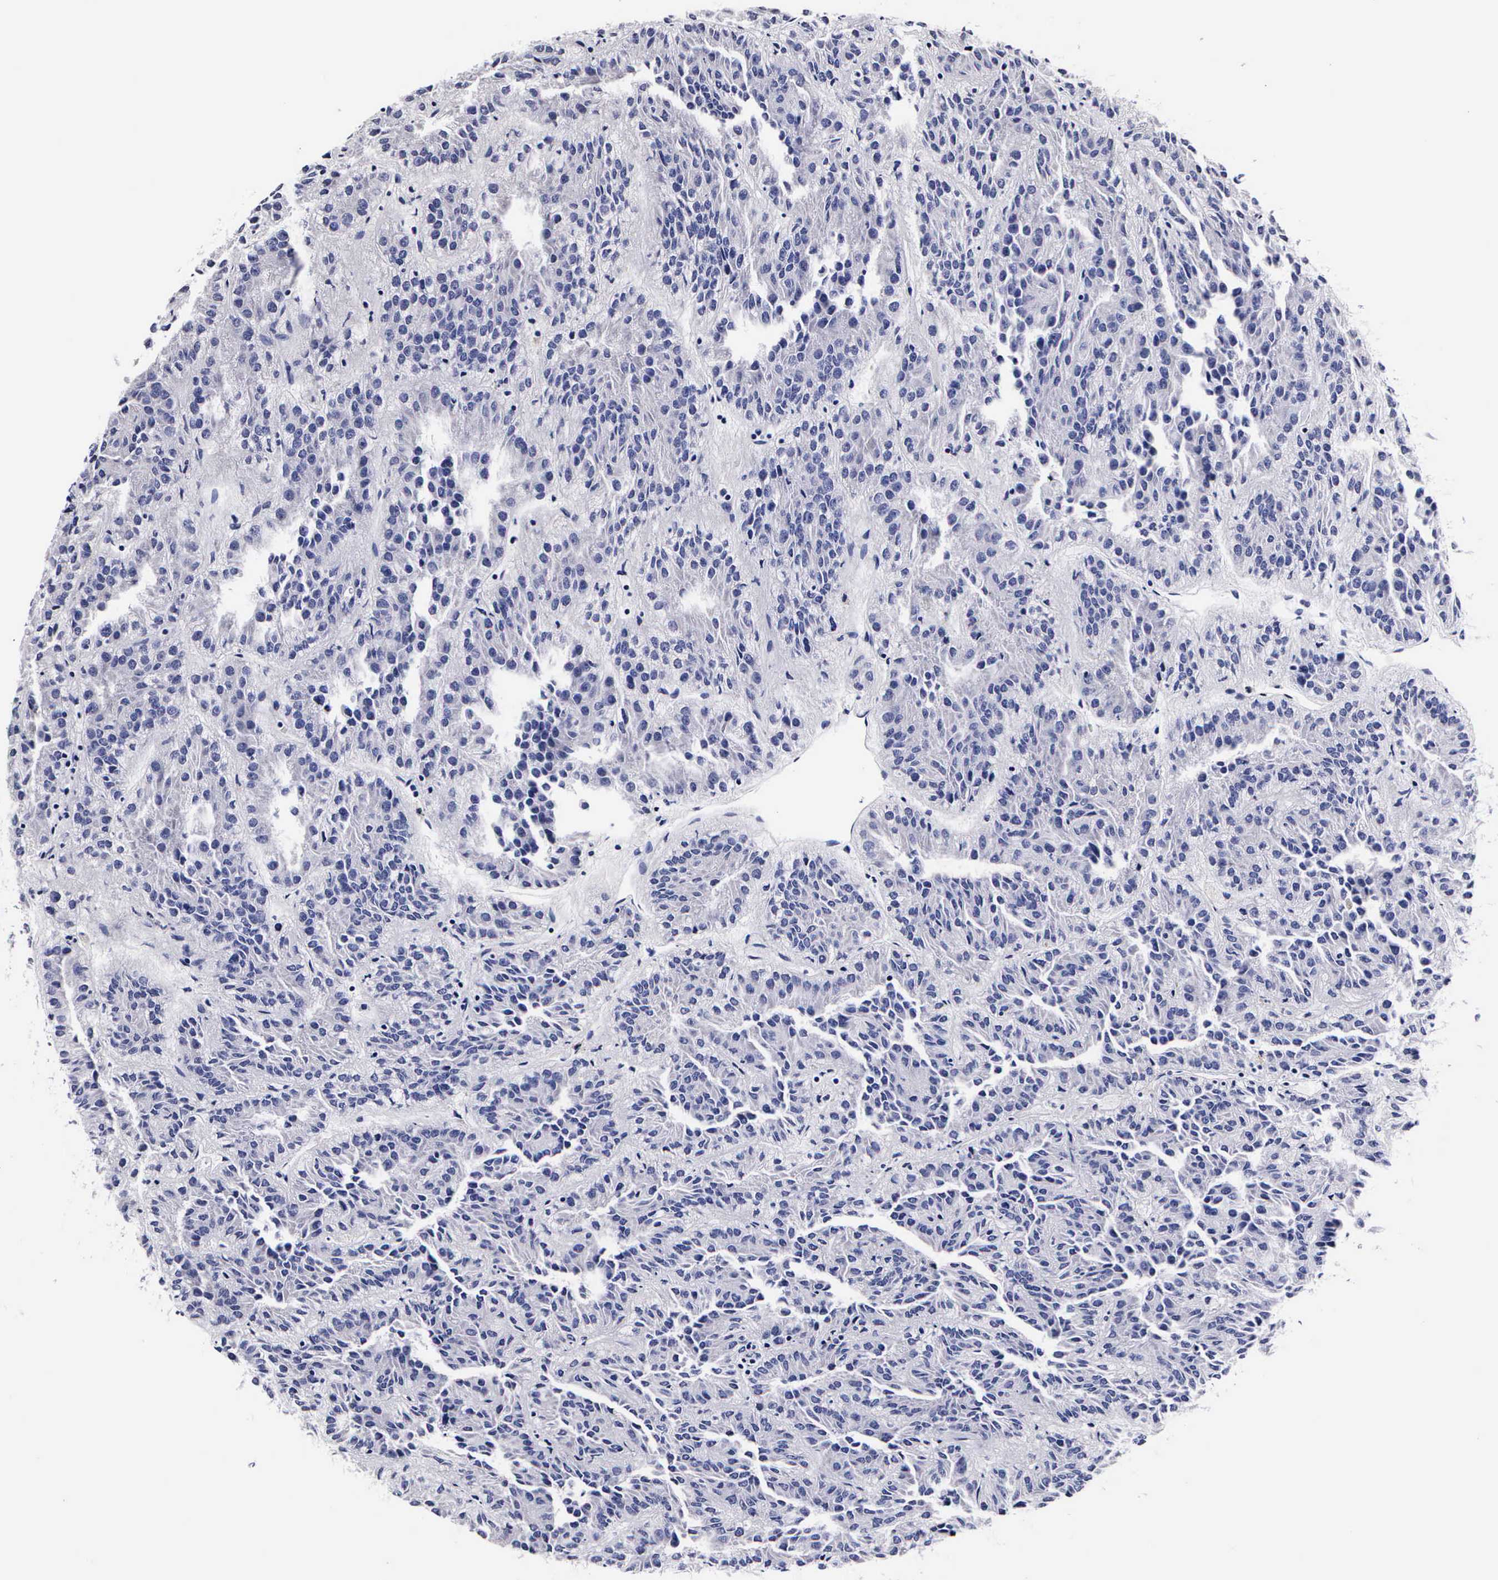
{"staining": {"intensity": "negative", "quantity": "none", "location": "none"}, "tissue": "renal cancer", "cell_type": "Tumor cells", "image_type": "cancer", "snomed": [{"axis": "morphology", "description": "Adenocarcinoma, NOS"}, {"axis": "topography", "description": "Kidney"}], "caption": "Immunohistochemical staining of human renal cancer reveals no significant expression in tumor cells.", "gene": "RNASE6", "patient": {"sex": "male", "age": 46}}